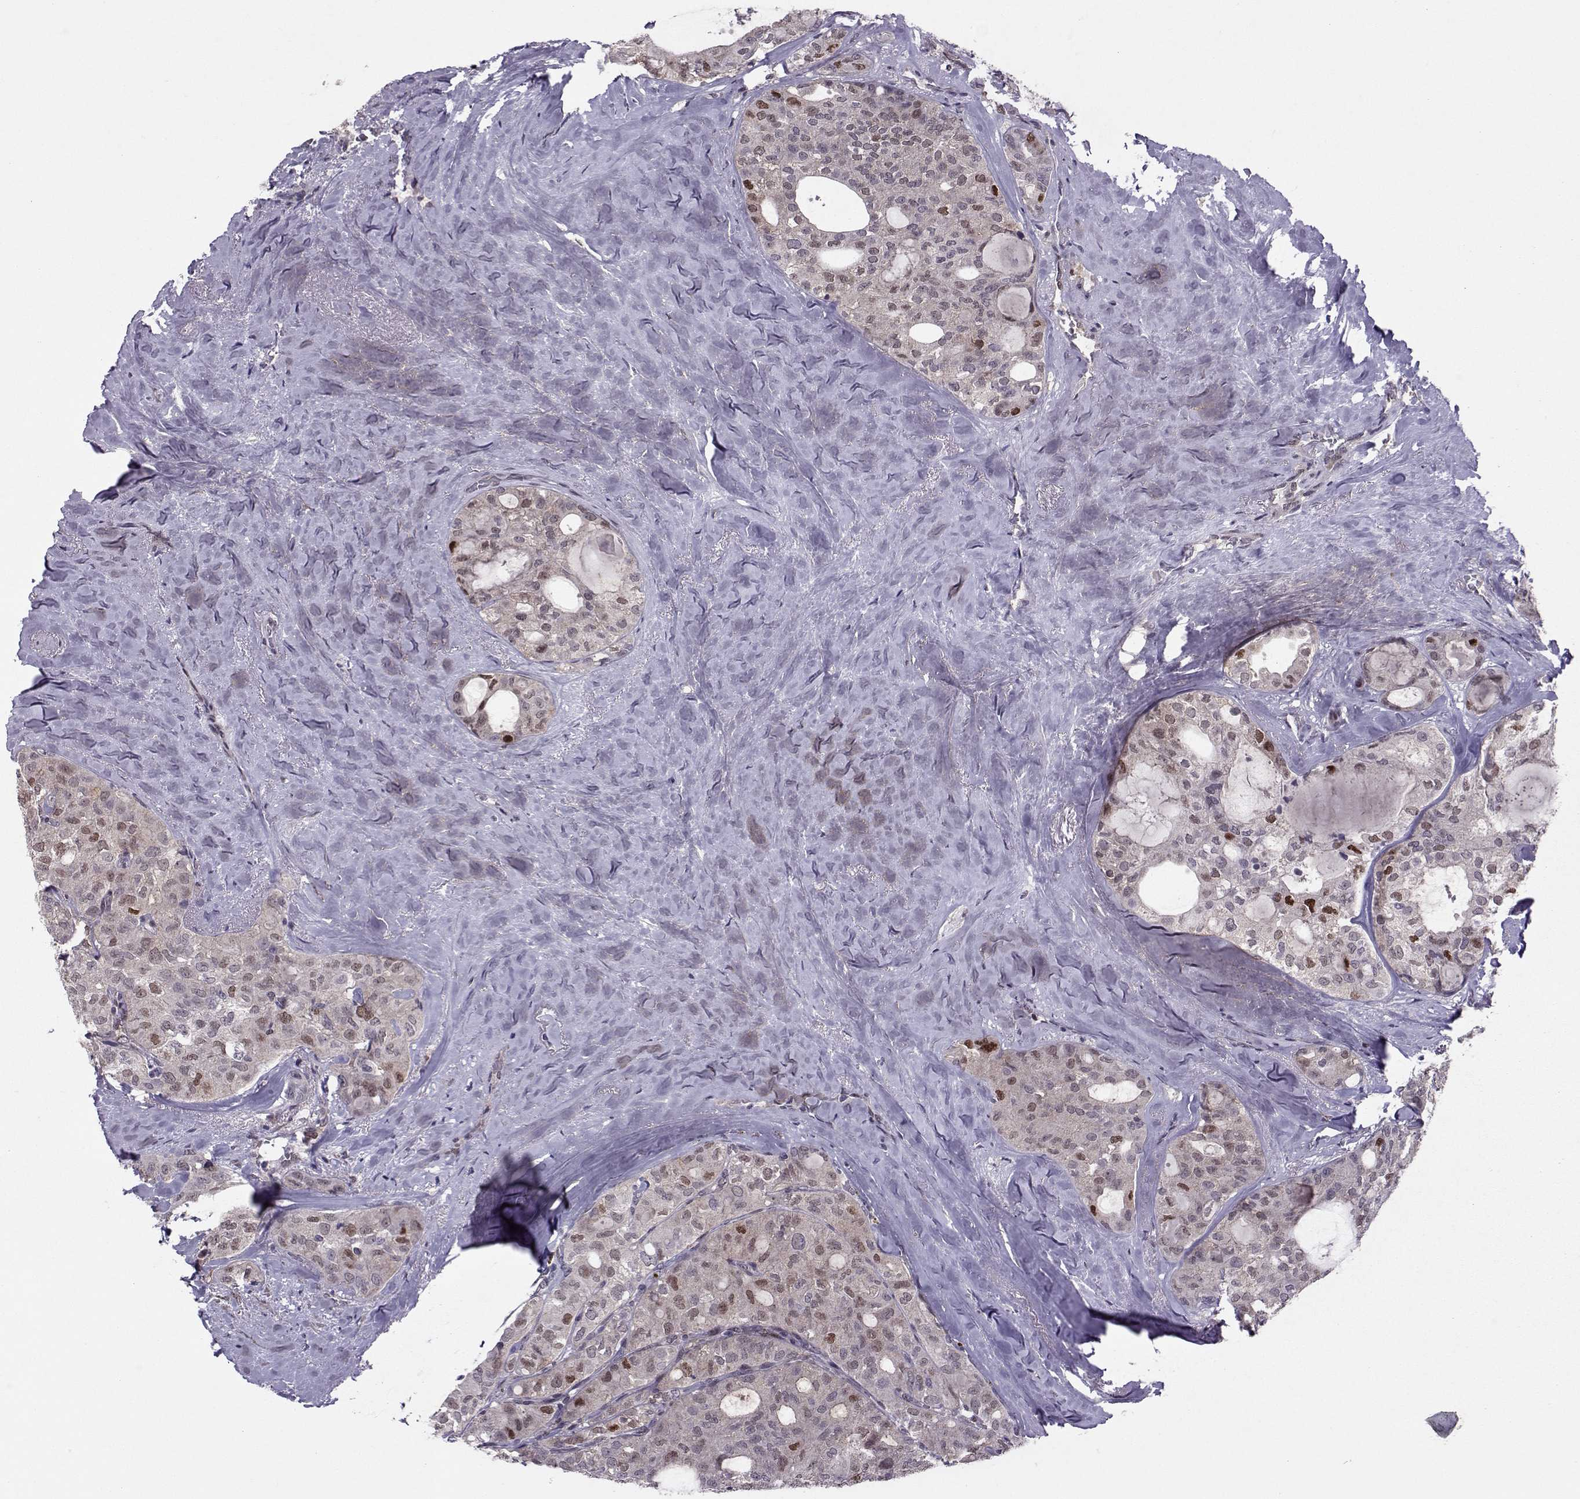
{"staining": {"intensity": "strong", "quantity": "<25%", "location": "nuclear"}, "tissue": "thyroid cancer", "cell_type": "Tumor cells", "image_type": "cancer", "snomed": [{"axis": "morphology", "description": "Follicular adenoma carcinoma, NOS"}, {"axis": "topography", "description": "Thyroid gland"}], "caption": "A brown stain labels strong nuclear staining of a protein in human thyroid cancer tumor cells. (DAB IHC, brown staining for protein, blue staining for nuclei).", "gene": "CDK4", "patient": {"sex": "male", "age": 75}}